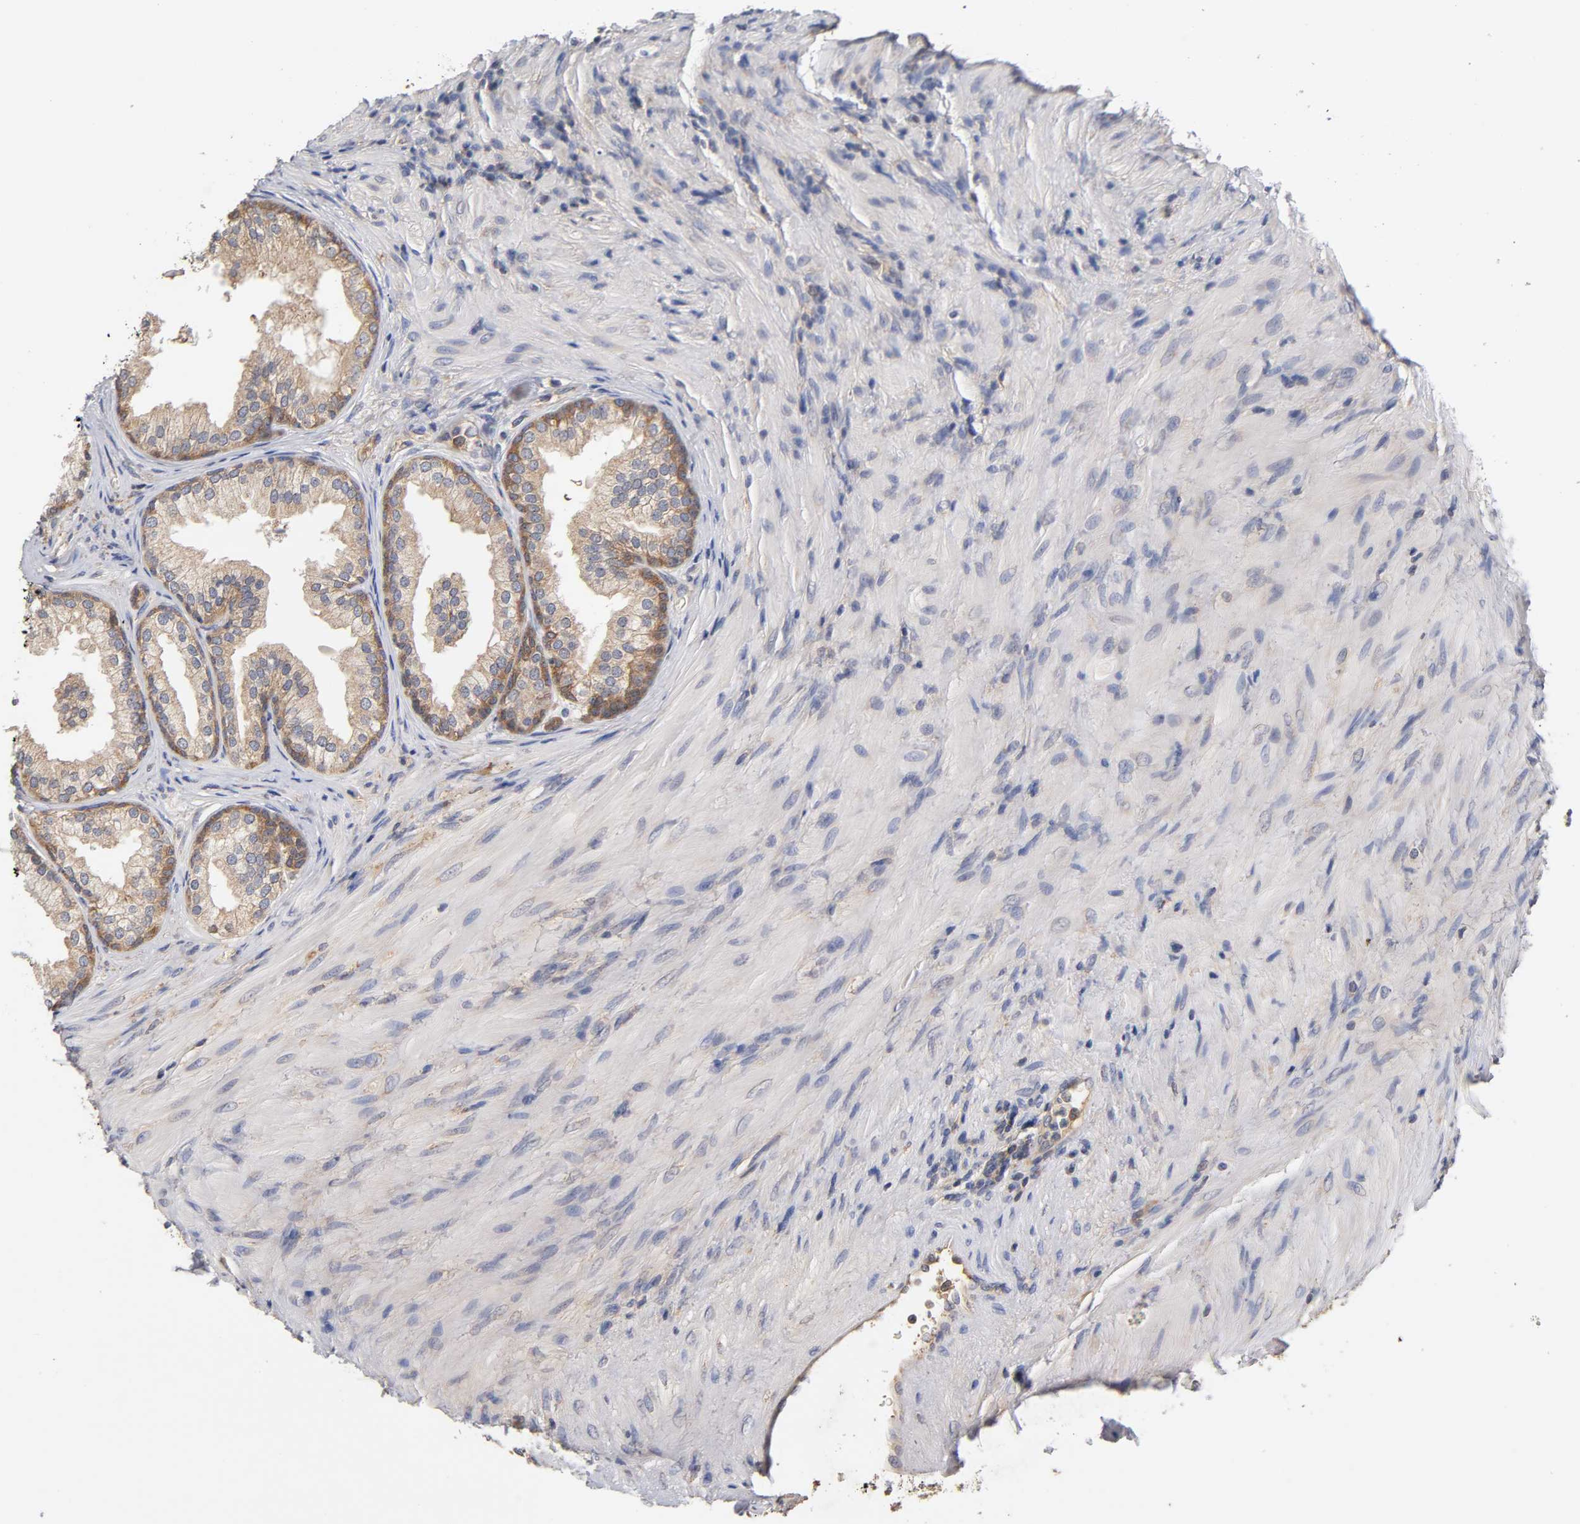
{"staining": {"intensity": "moderate", "quantity": ">75%", "location": "cytoplasmic/membranous"}, "tissue": "prostate", "cell_type": "Glandular cells", "image_type": "normal", "snomed": [{"axis": "morphology", "description": "Normal tissue, NOS"}, {"axis": "topography", "description": "Prostate"}], "caption": "The histopathology image demonstrates immunohistochemical staining of unremarkable prostate. There is moderate cytoplasmic/membranous positivity is present in about >75% of glandular cells. (Stains: DAB (3,3'-diaminobenzidine) in brown, nuclei in blue, Microscopy: brightfield microscopy at high magnification).", "gene": "RPS29", "patient": {"sex": "male", "age": 76}}